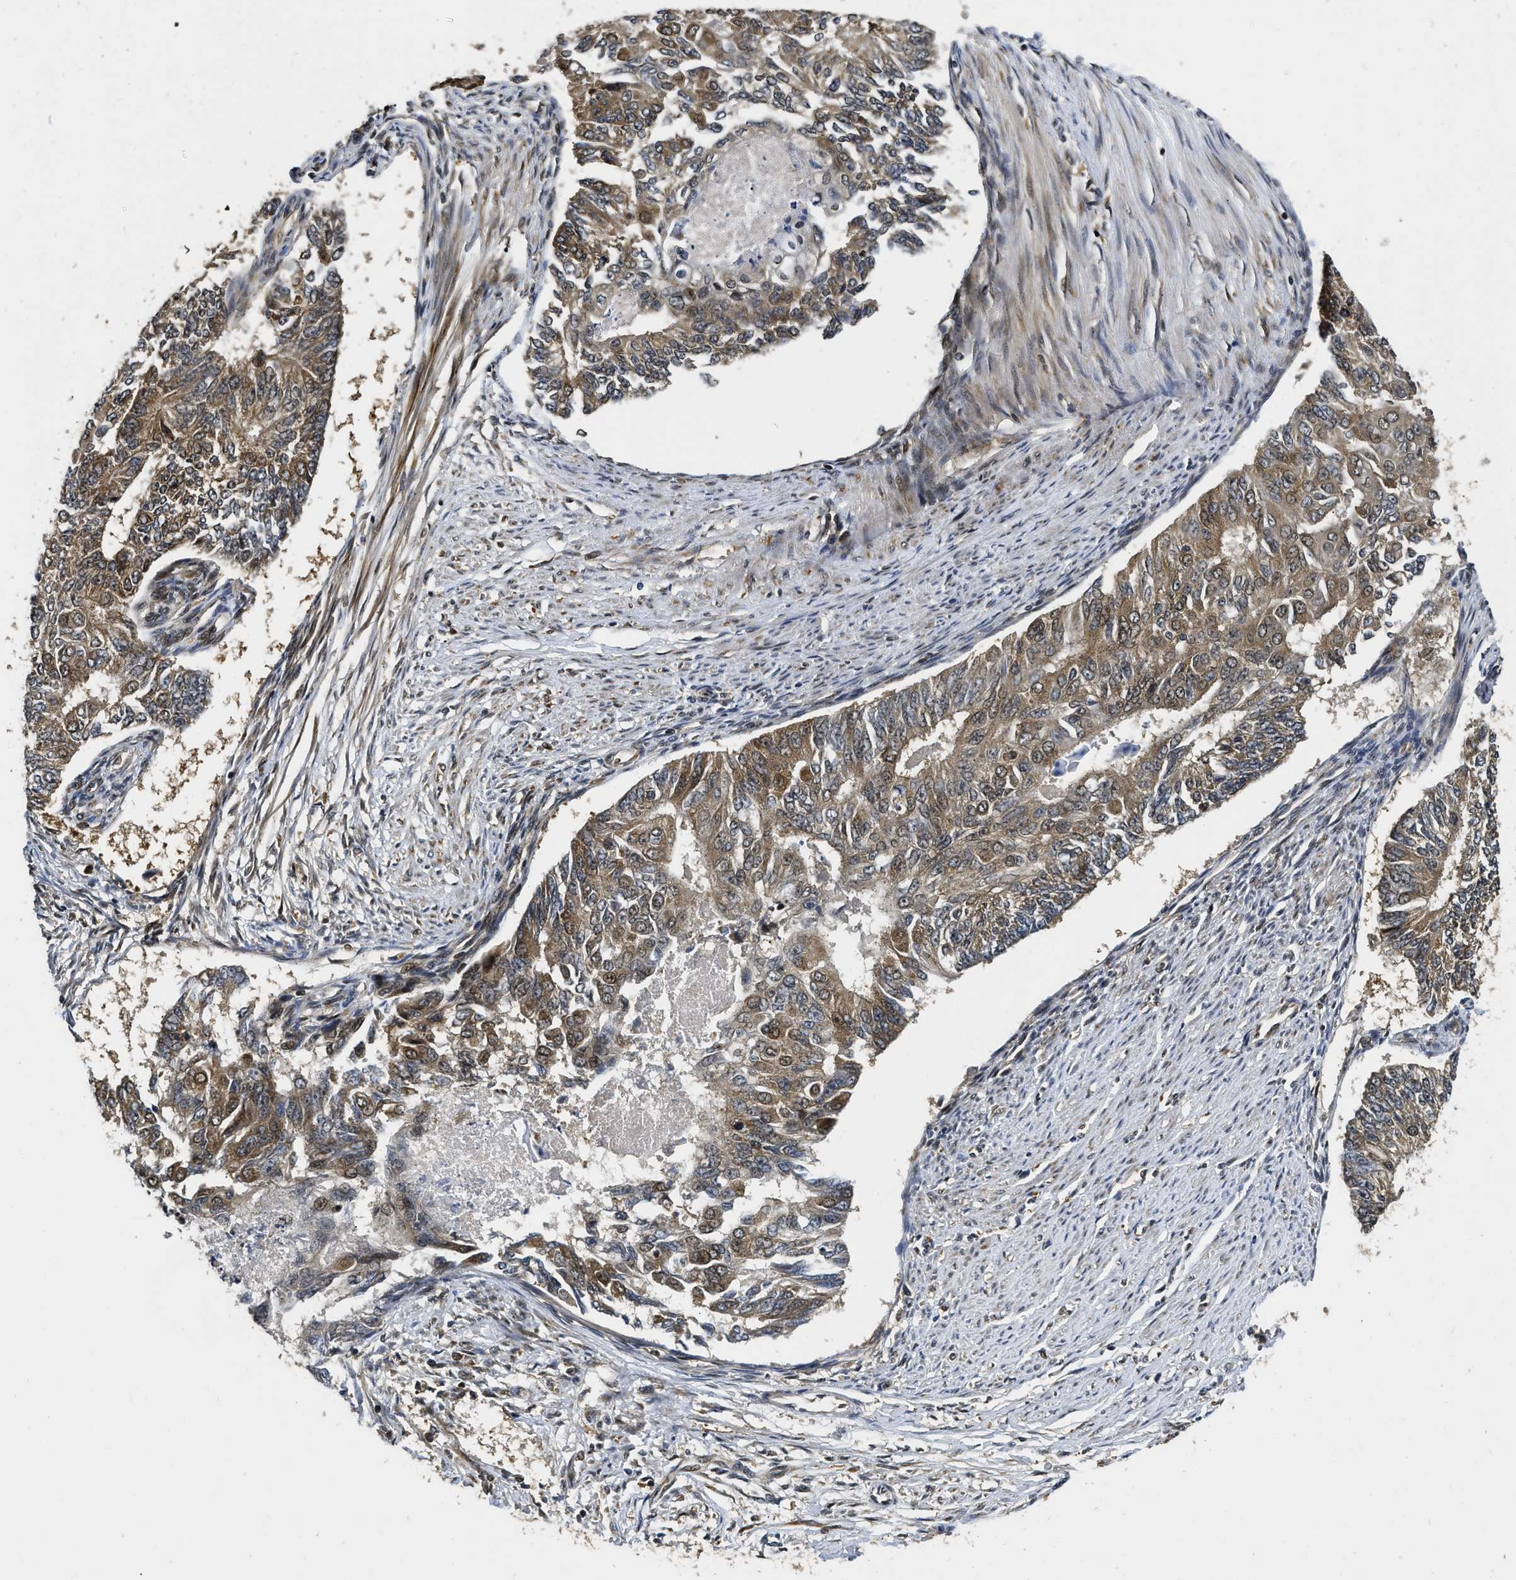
{"staining": {"intensity": "moderate", "quantity": ">75%", "location": "cytoplasmic/membranous"}, "tissue": "endometrial cancer", "cell_type": "Tumor cells", "image_type": "cancer", "snomed": [{"axis": "morphology", "description": "Adenocarcinoma, NOS"}, {"axis": "topography", "description": "Endometrium"}], "caption": "Immunohistochemical staining of human endometrial adenocarcinoma demonstrates medium levels of moderate cytoplasmic/membranous expression in approximately >75% of tumor cells.", "gene": "ADSL", "patient": {"sex": "female", "age": 32}}